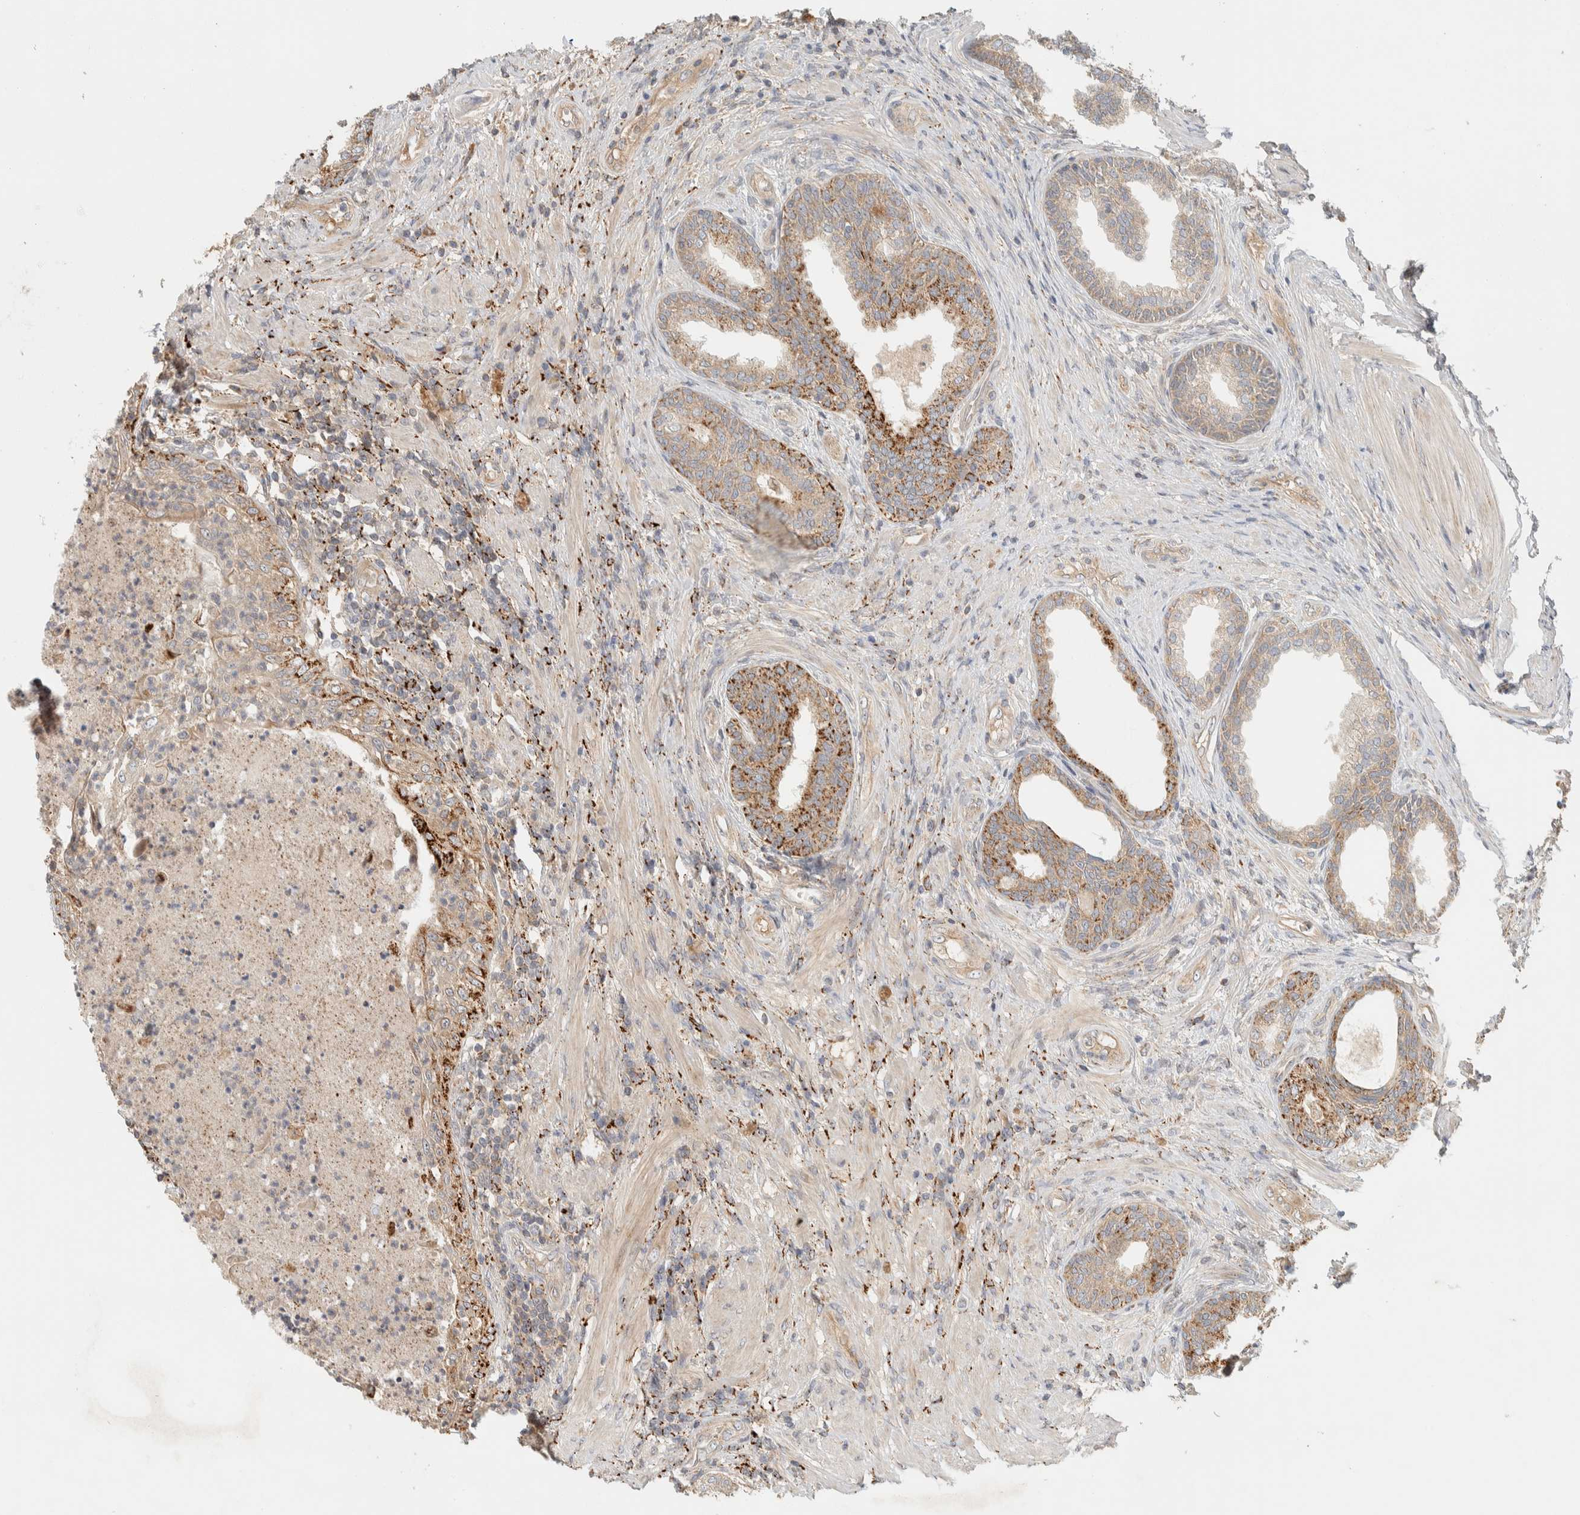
{"staining": {"intensity": "strong", "quantity": "25%-75%", "location": "cytoplasmic/membranous"}, "tissue": "prostate", "cell_type": "Glandular cells", "image_type": "normal", "snomed": [{"axis": "morphology", "description": "Normal tissue, NOS"}, {"axis": "topography", "description": "Prostate"}], "caption": "Protein analysis of normal prostate exhibits strong cytoplasmic/membranous staining in approximately 25%-75% of glandular cells.", "gene": "FAM167A", "patient": {"sex": "male", "age": 76}}